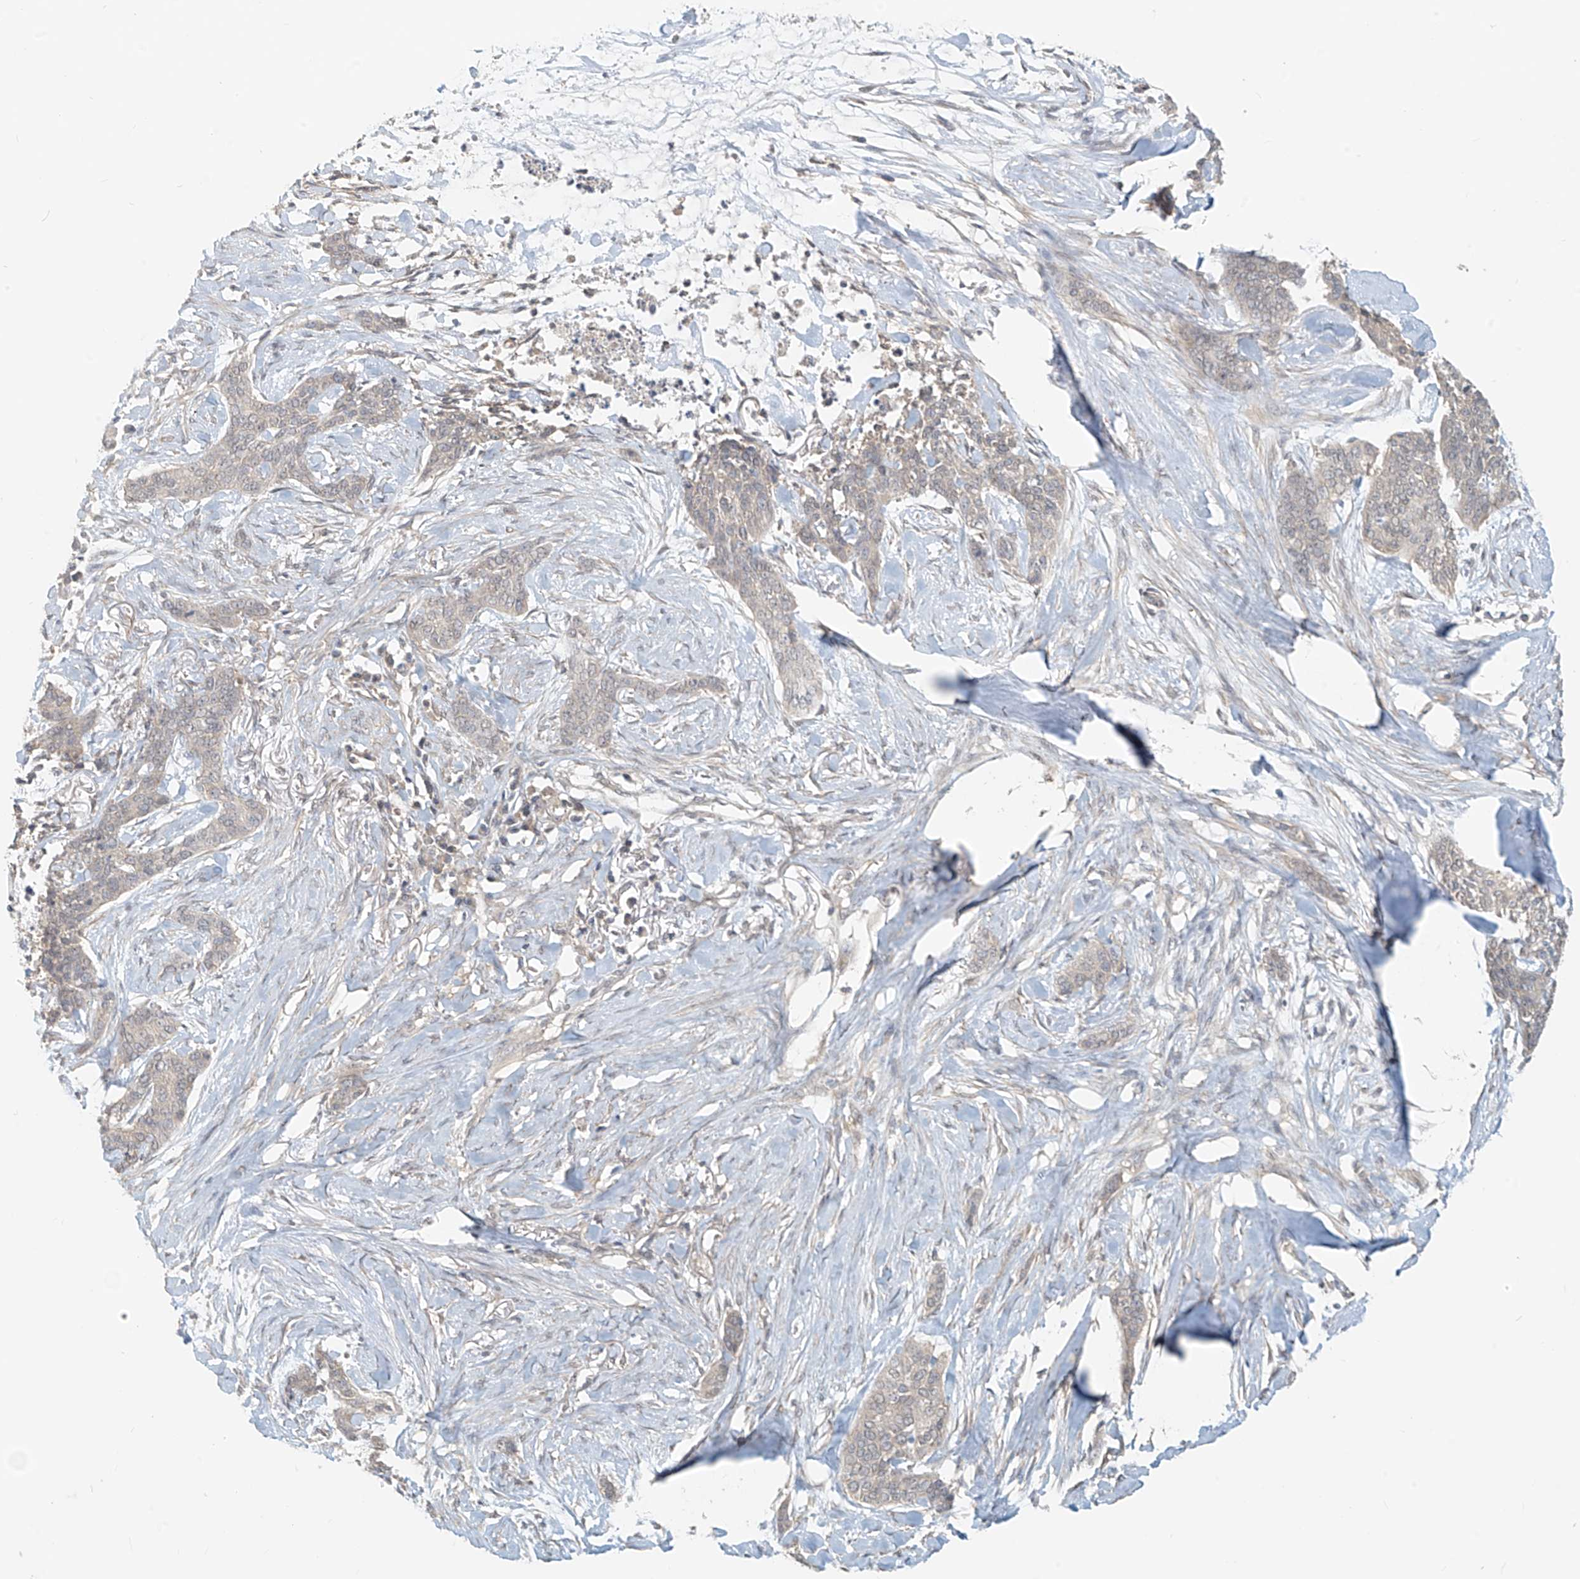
{"staining": {"intensity": "weak", "quantity": "<25%", "location": "cytoplasmic/membranous"}, "tissue": "skin cancer", "cell_type": "Tumor cells", "image_type": "cancer", "snomed": [{"axis": "morphology", "description": "Basal cell carcinoma"}, {"axis": "topography", "description": "Skin"}], "caption": "This is an immunohistochemistry (IHC) photomicrograph of human skin cancer (basal cell carcinoma). There is no staining in tumor cells.", "gene": "ABCD1", "patient": {"sex": "female", "age": 64}}